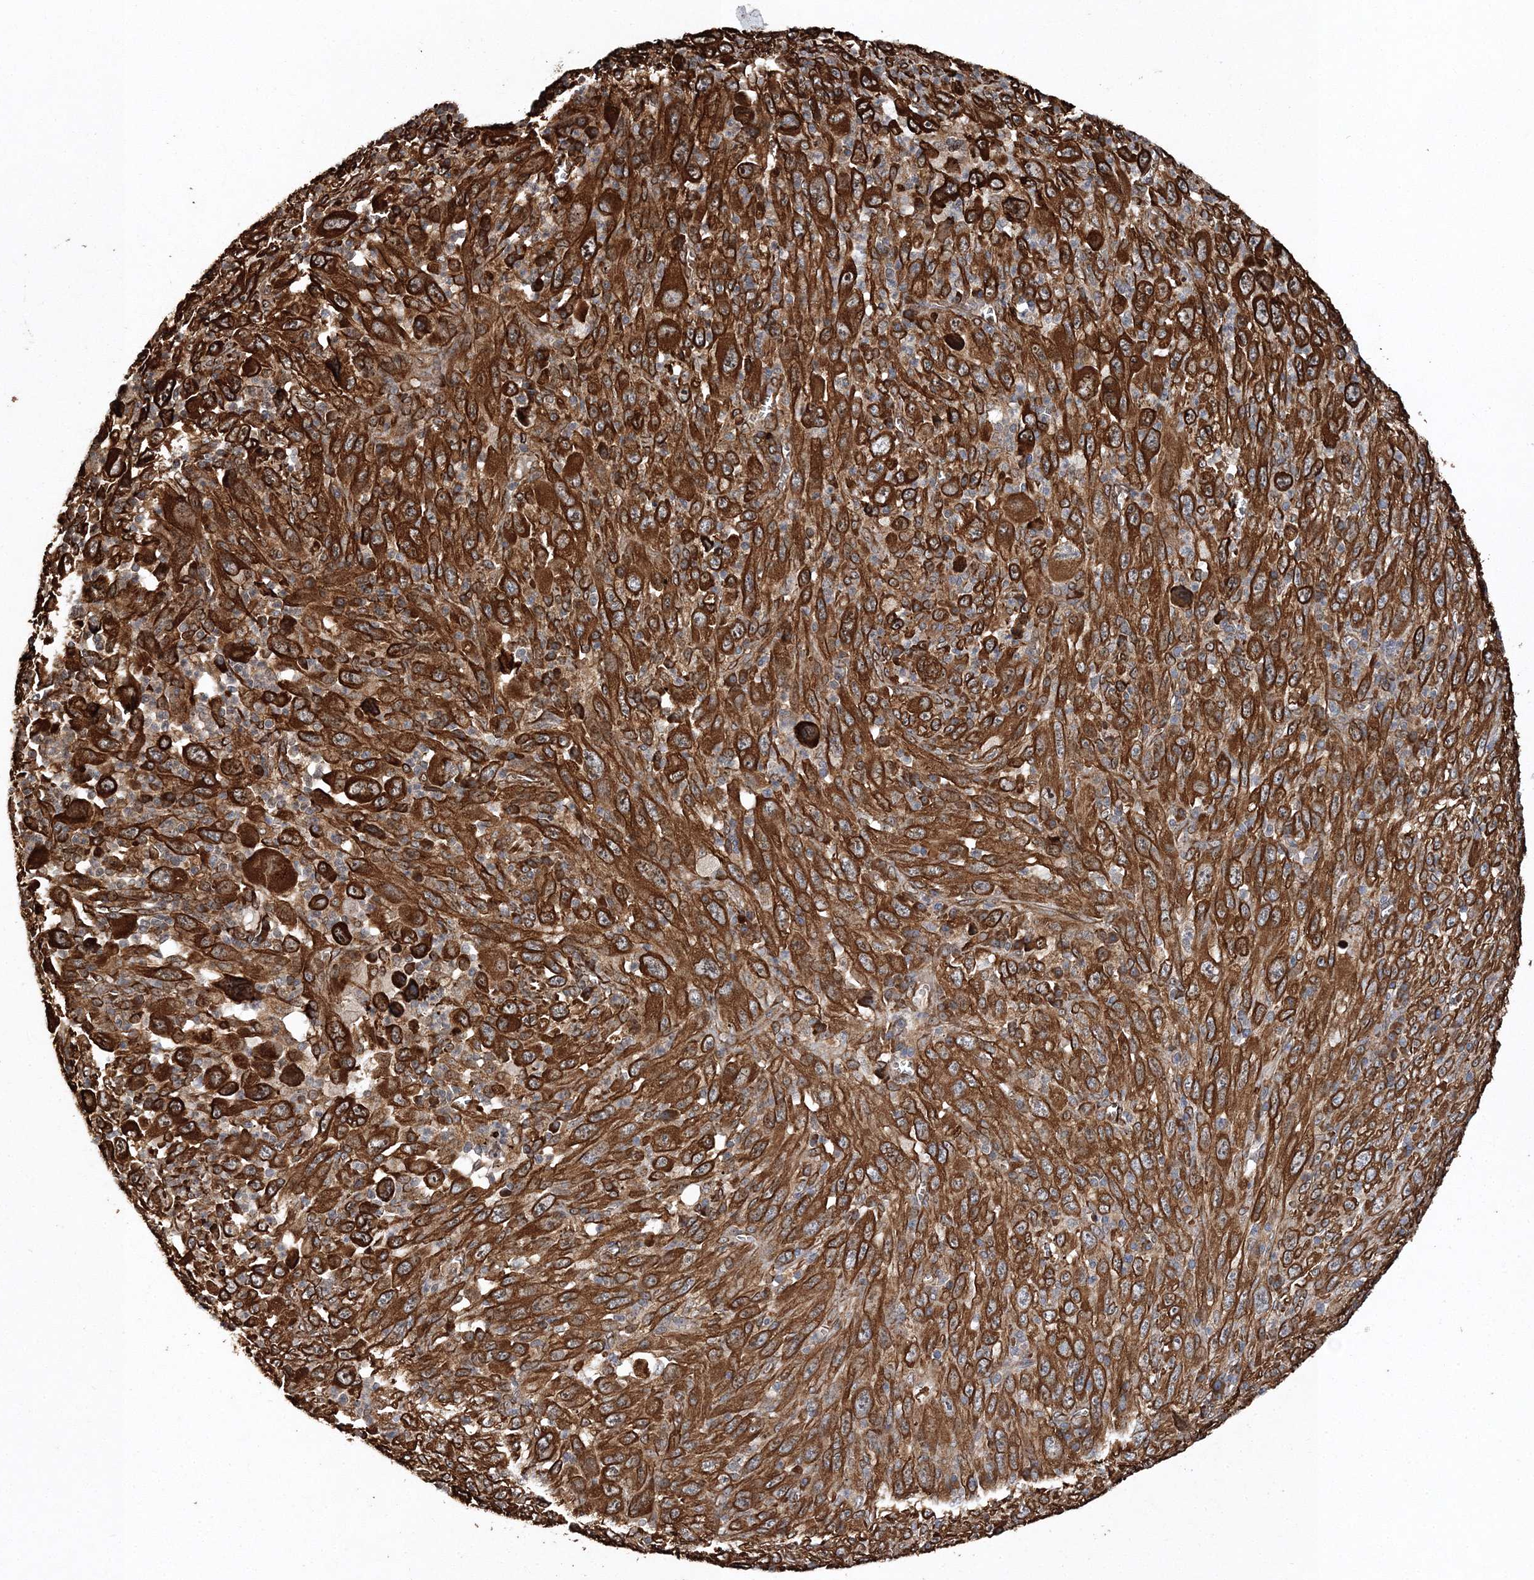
{"staining": {"intensity": "strong", "quantity": ">75%", "location": "cytoplasmic/membranous,nuclear"}, "tissue": "melanoma", "cell_type": "Tumor cells", "image_type": "cancer", "snomed": [{"axis": "morphology", "description": "Malignant melanoma, Metastatic site"}, {"axis": "topography", "description": "Skin"}], "caption": "Protein analysis of melanoma tissue demonstrates strong cytoplasmic/membranous and nuclear staining in approximately >75% of tumor cells.", "gene": "SCRN3", "patient": {"sex": "female", "age": 56}}